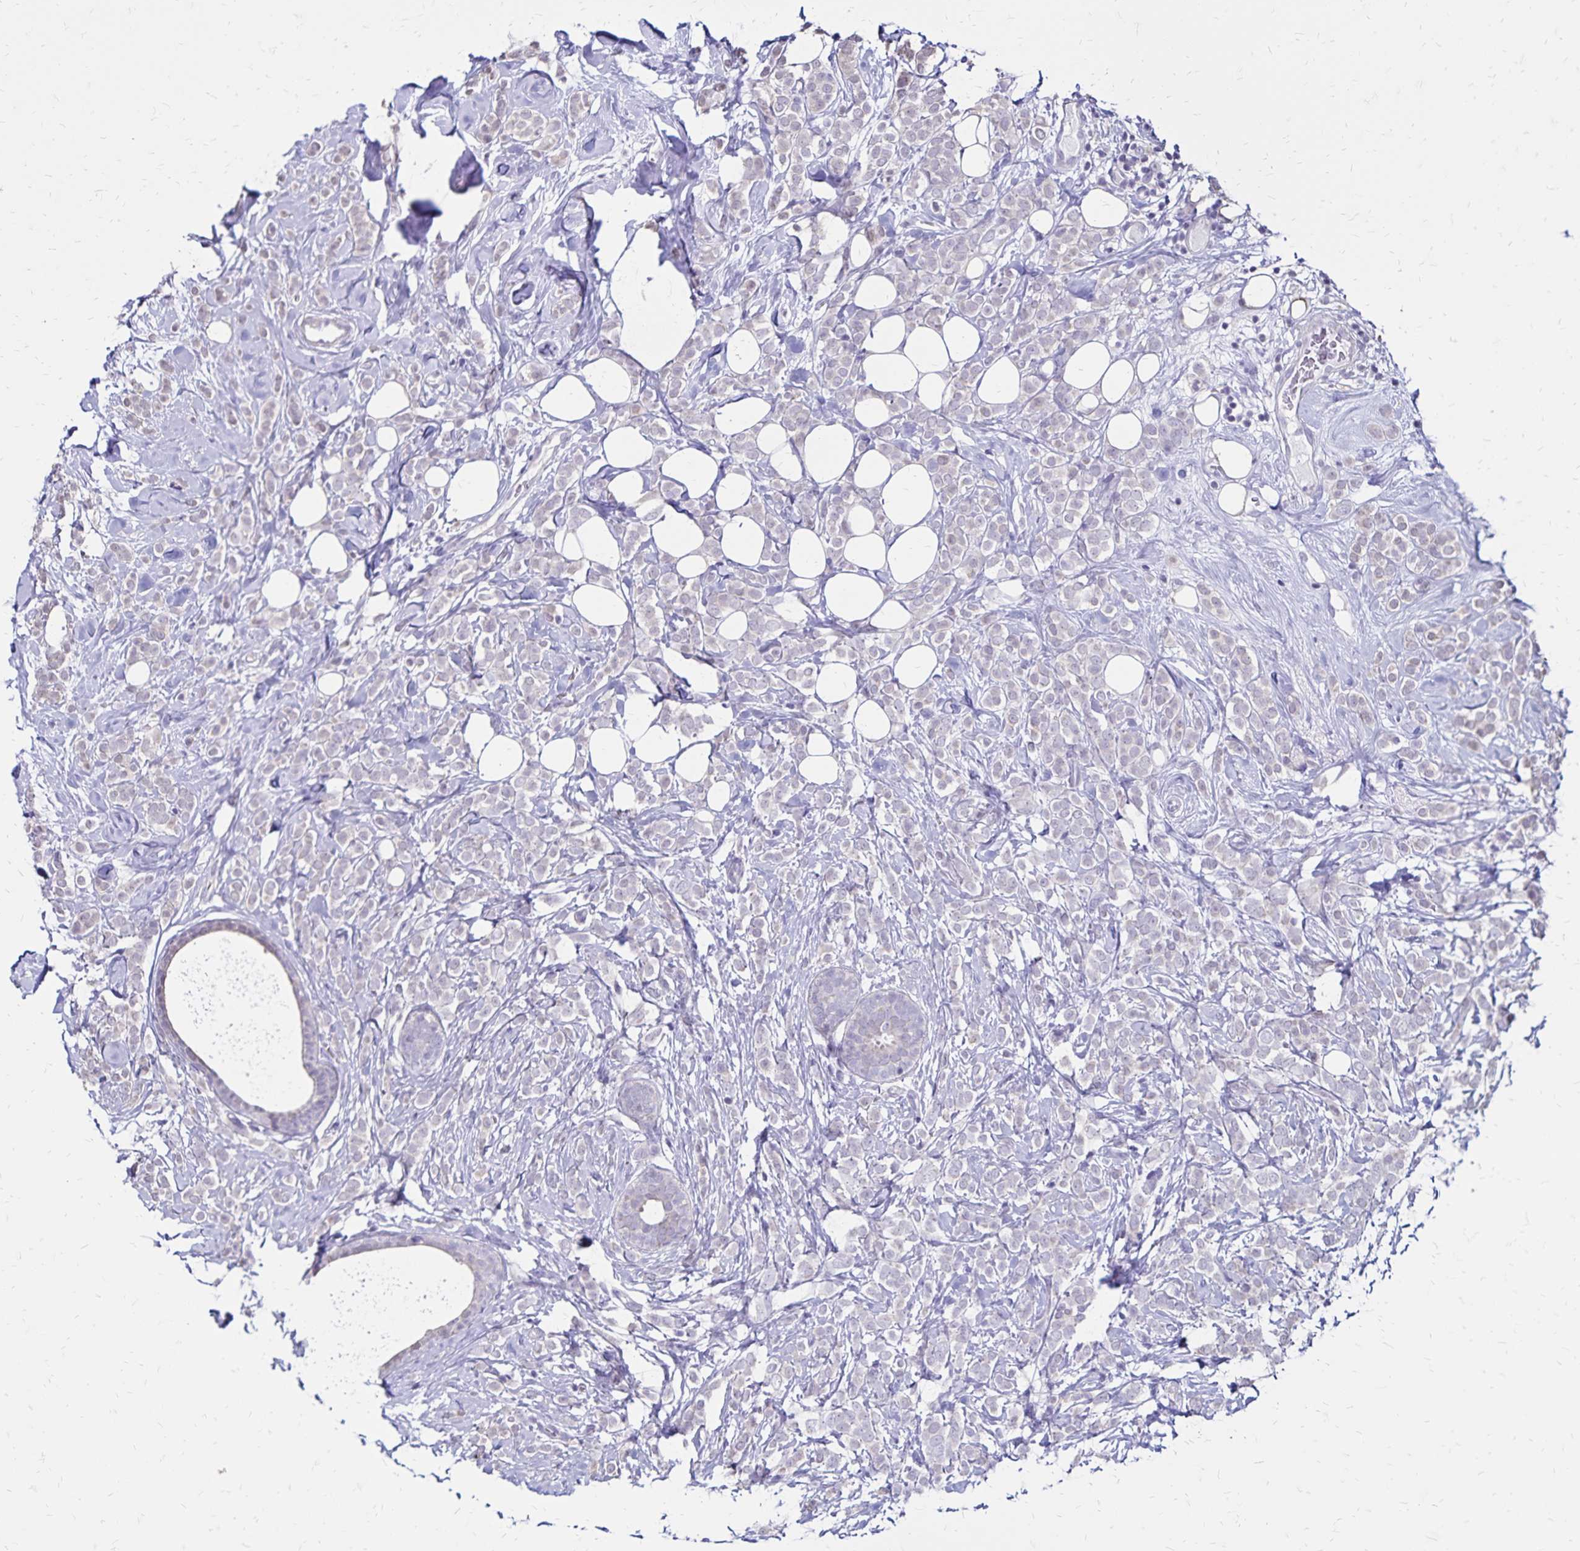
{"staining": {"intensity": "negative", "quantity": "none", "location": "none"}, "tissue": "breast cancer", "cell_type": "Tumor cells", "image_type": "cancer", "snomed": [{"axis": "morphology", "description": "Lobular carcinoma"}, {"axis": "topography", "description": "Breast"}], "caption": "A high-resolution histopathology image shows immunohistochemistry (IHC) staining of breast cancer (lobular carcinoma), which reveals no significant expression in tumor cells.", "gene": "SH3GL3", "patient": {"sex": "female", "age": 49}}